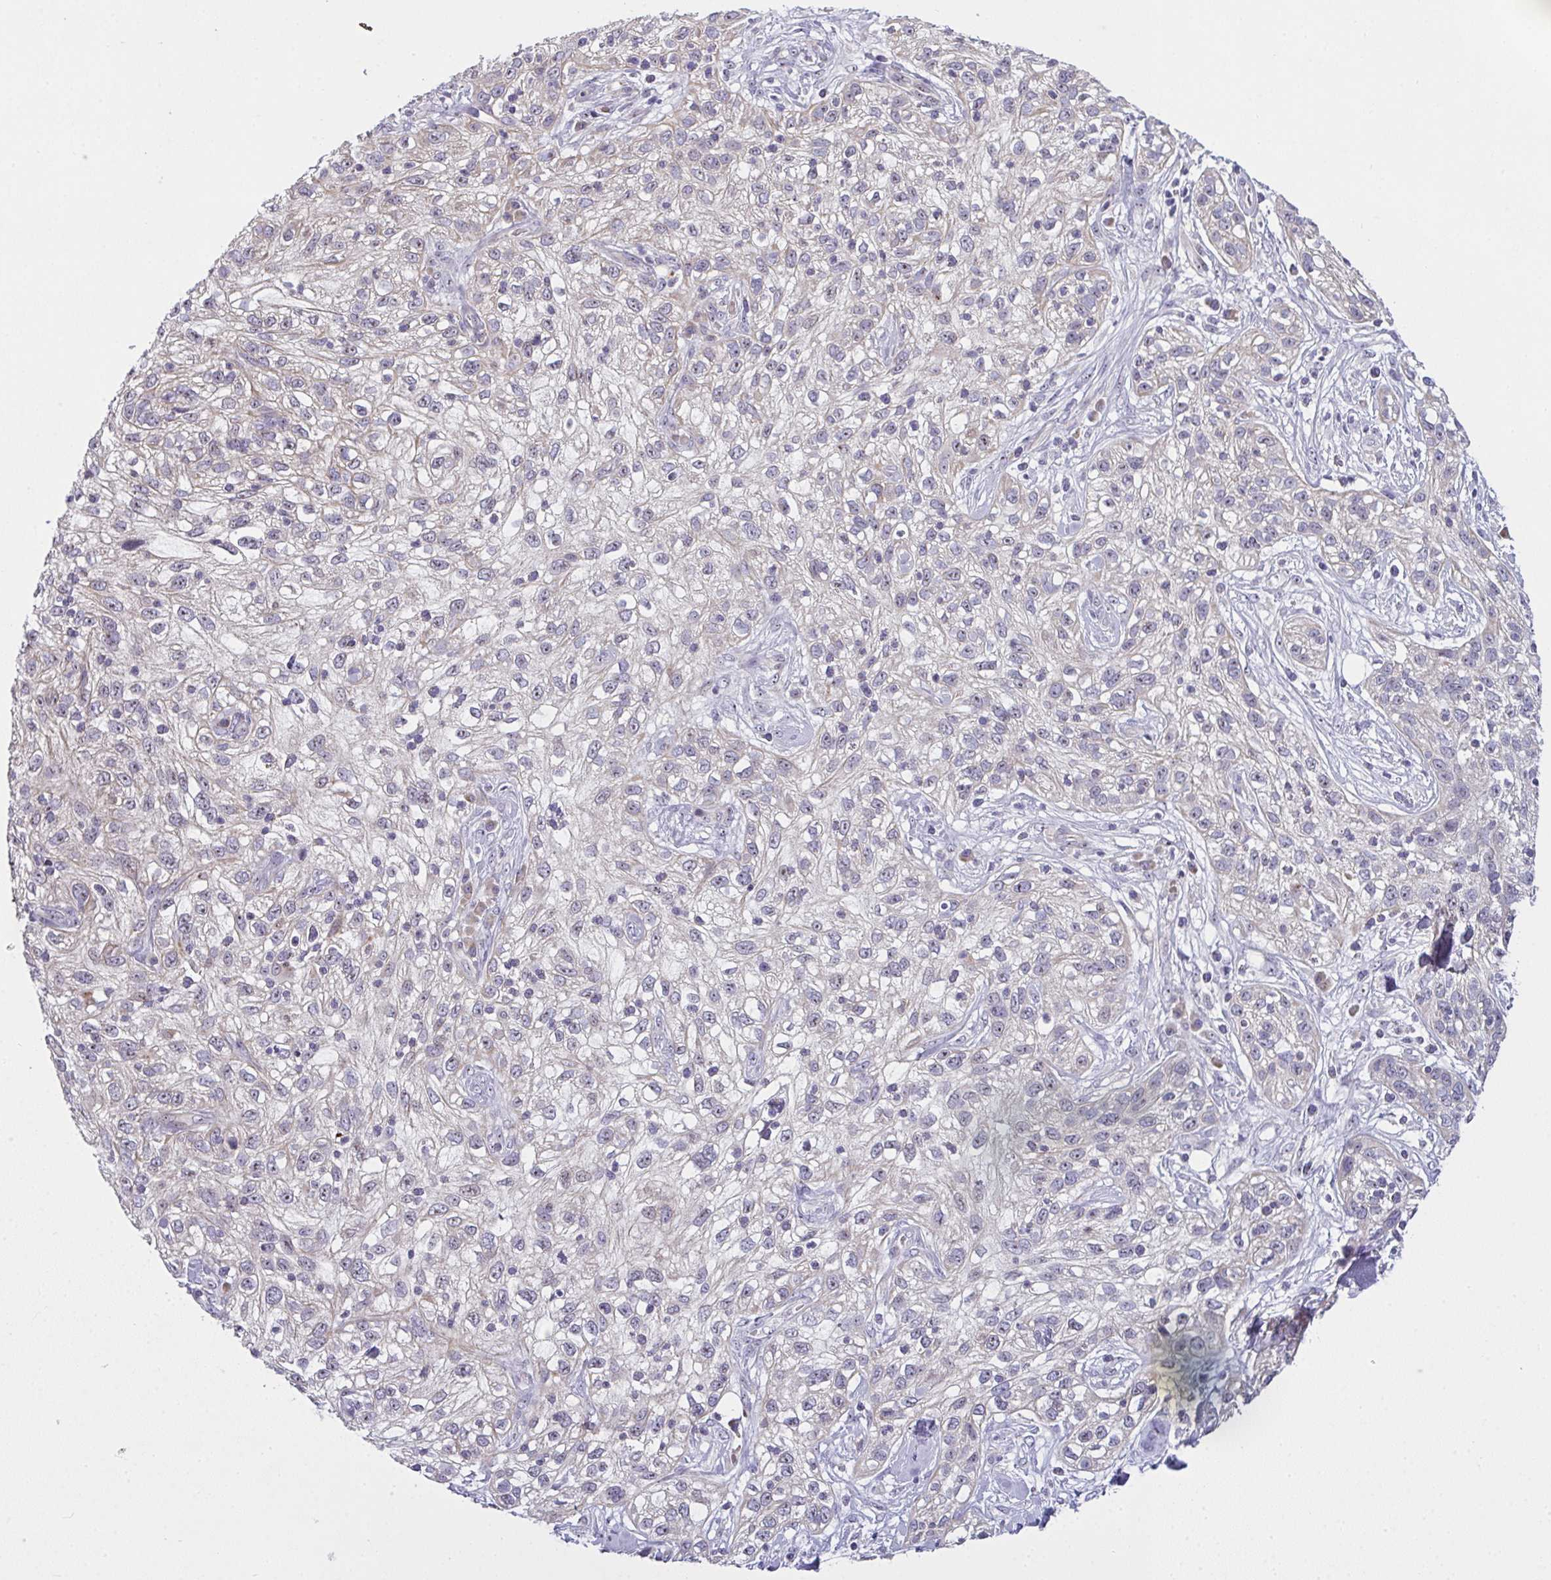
{"staining": {"intensity": "negative", "quantity": "none", "location": "none"}, "tissue": "skin cancer", "cell_type": "Tumor cells", "image_type": "cancer", "snomed": [{"axis": "morphology", "description": "Squamous cell carcinoma, NOS"}, {"axis": "topography", "description": "Skin"}], "caption": "Immunohistochemistry image of skin cancer stained for a protein (brown), which demonstrates no staining in tumor cells. The staining is performed using DAB brown chromogen with nuclei counter-stained in using hematoxylin.", "gene": "NT5C1A", "patient": {"sex": "male", "age": 82}}